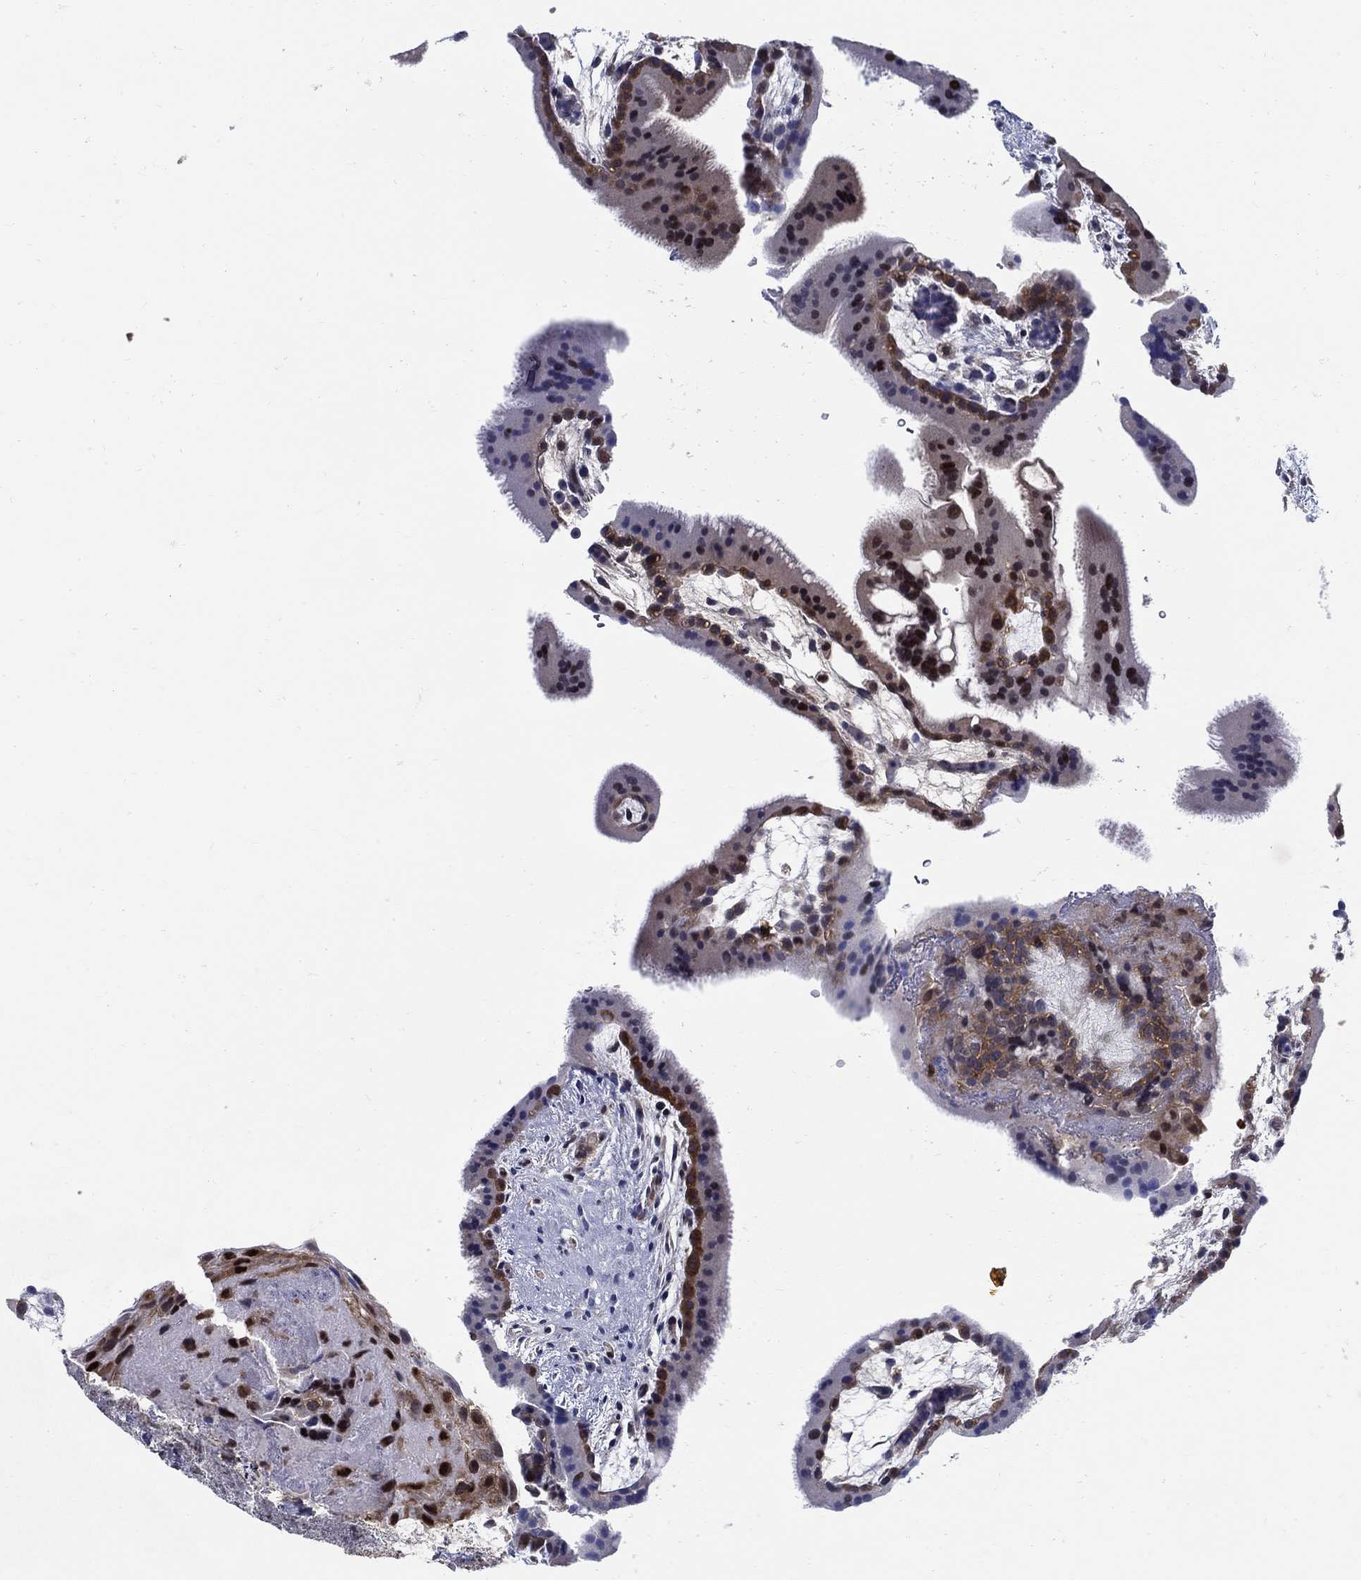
{"staining": {"intensity": "strong", "quantity": "<25%", "location": "nuclear"}, "tissue": "placenta", "cell_type": "Decidual cells", "image_type": "normal", "snomed": [{"axis": "morphology", "description": "Normal tissue, NOS"}, {"axis": "topography", "description": "Placenta"}], "caption": "Immunohistochemistry (IHC) (DAB) staining of unremarkable placenta shows strong nuclear protein positivity in about <25% of decidual cells.", "gene": "ZNF594", "patient": {"sex": "female", "age": 19}}